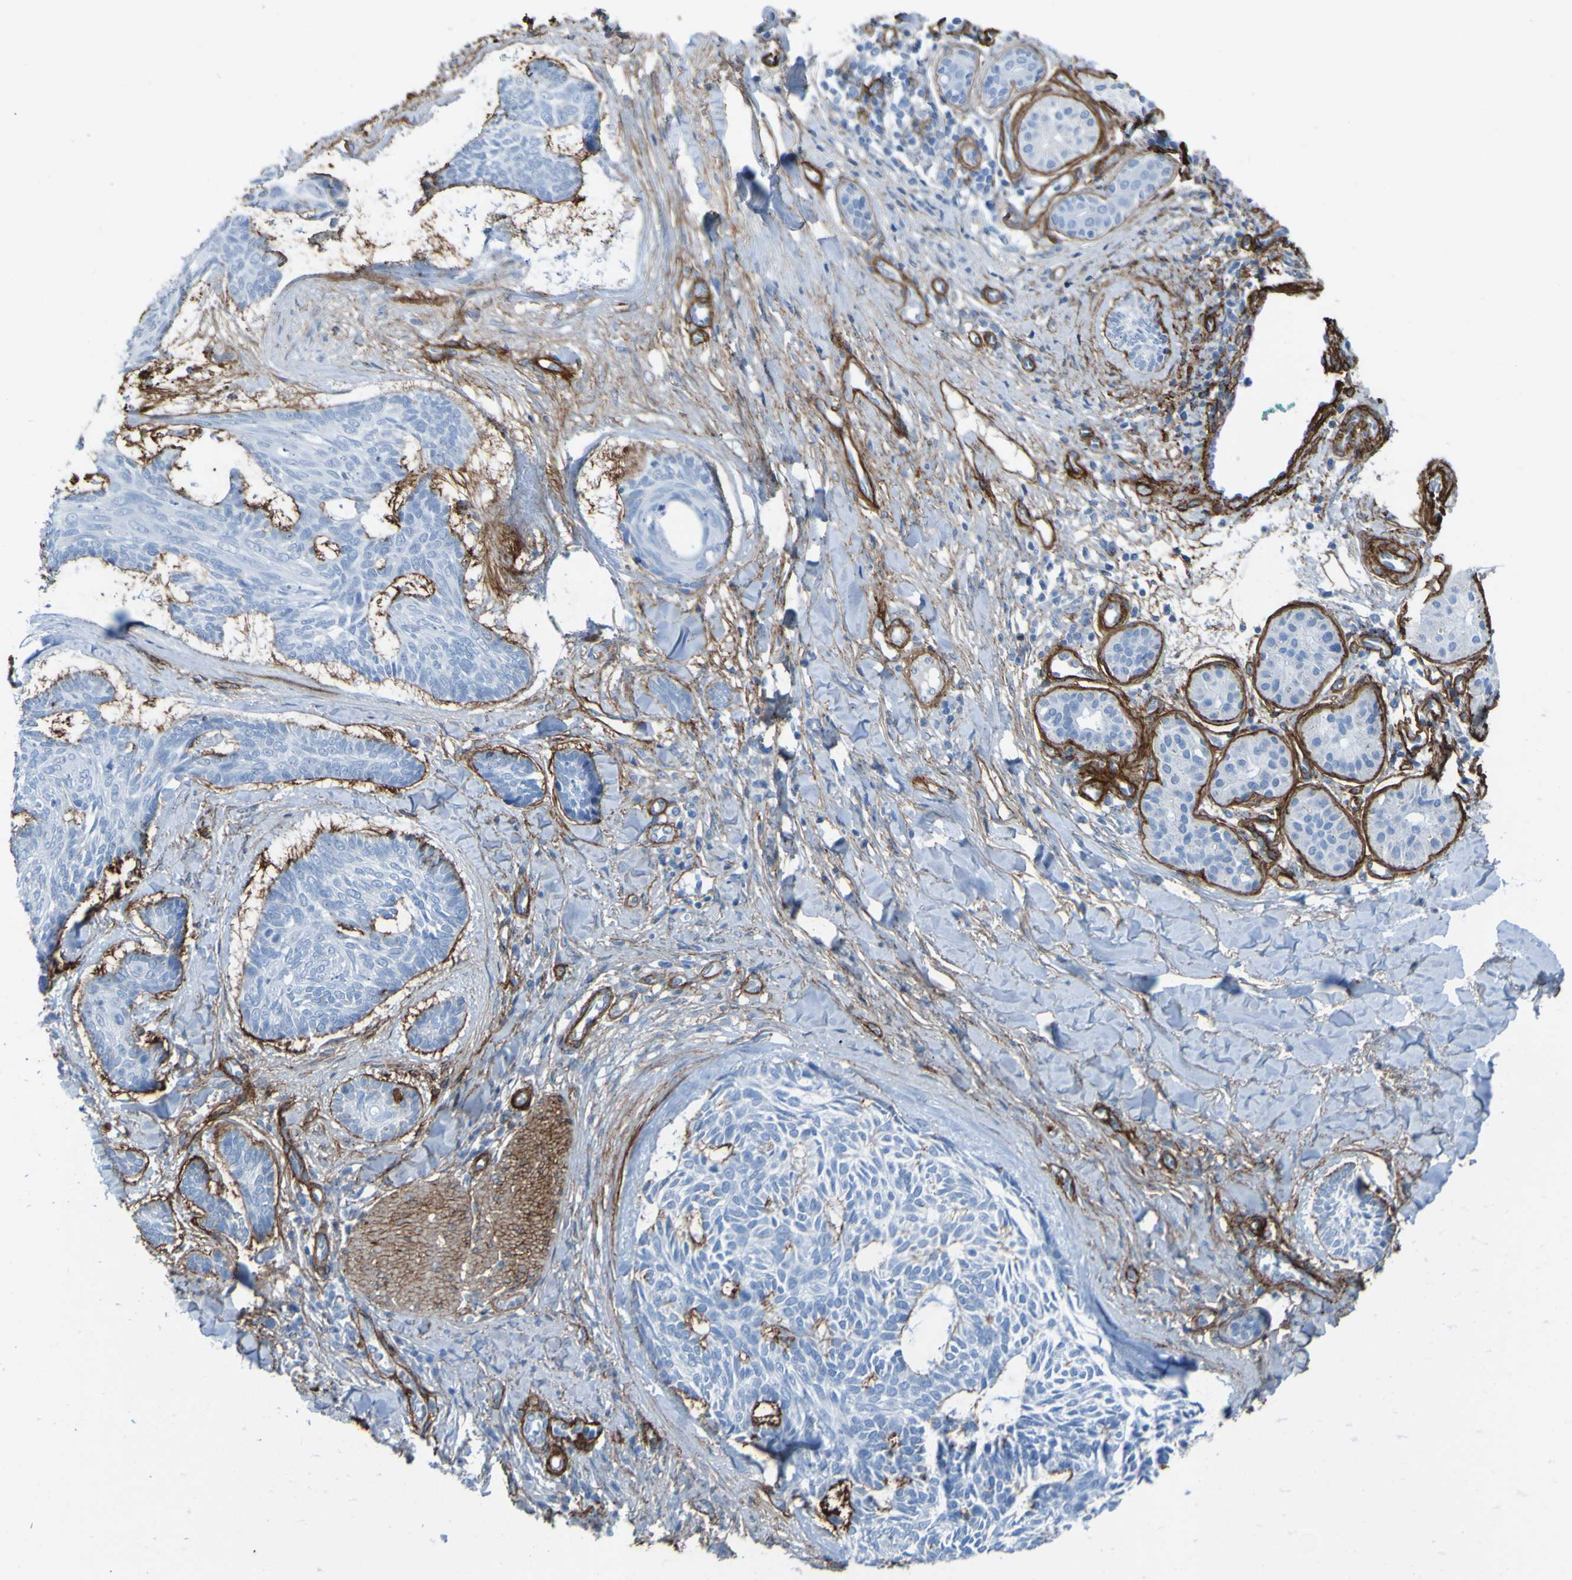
{"staining": {"intensity": "negative", "quantity": "none", "location": "none"}, "tissue": "skin cancer", "cell_type": "Tumor cells", "image_type": "cancer", "snomed": [{"axis": "morphology", "description": "Basal cell carcinoma"}, {"axis": "topography", "description": "Skin"}], "caption": "IHC histopathology image of neoplastic tissue: skin basal cell carcinoma stained with DAB (3,3'-diaminobenzidine) shows no significant protein staining in tumor cells.", "gene": "COL4A2", "patient": {"sex": "male", "age": 43}}